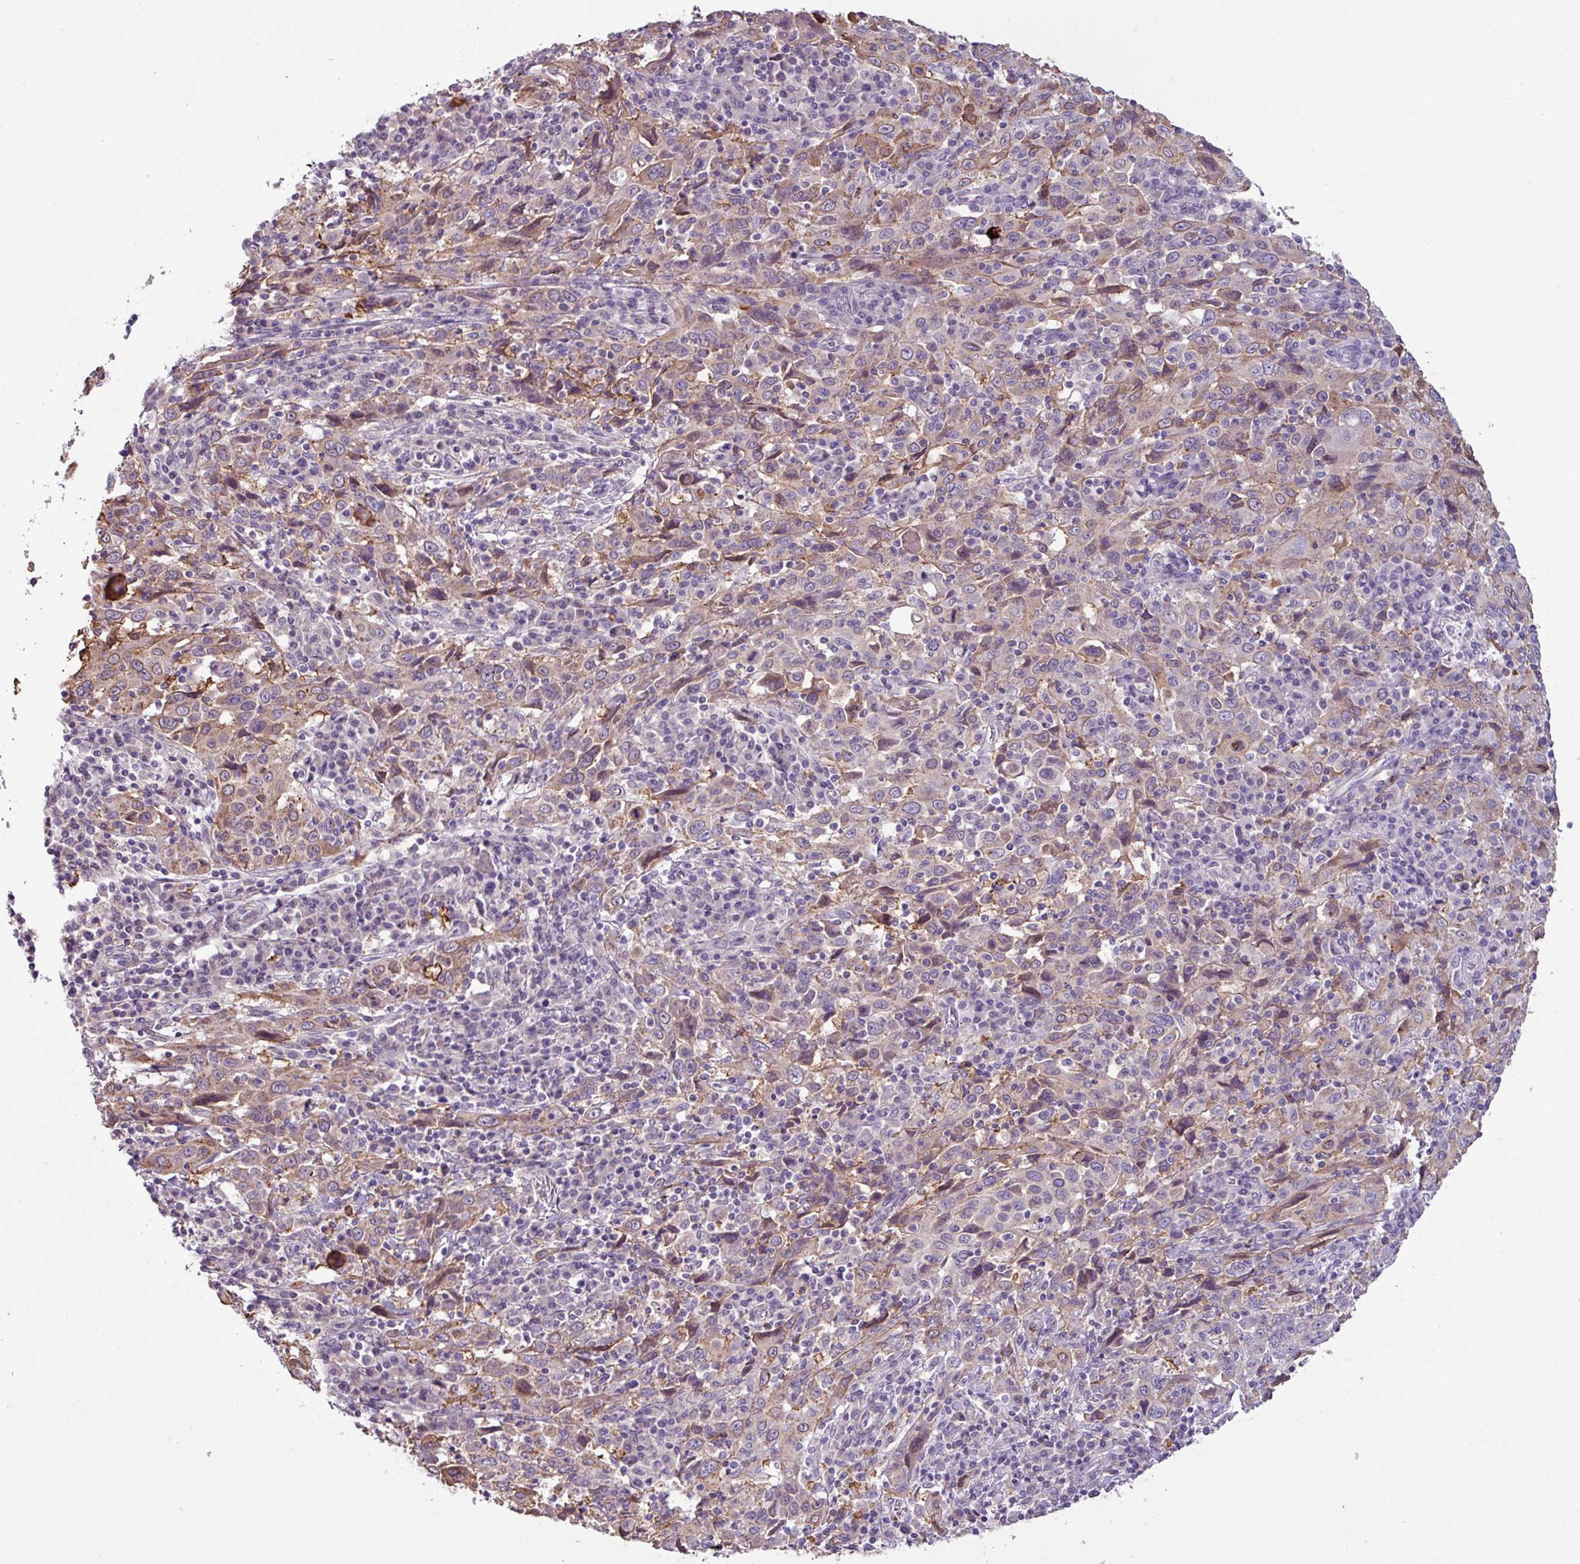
{"staining": {"intensity": "weak", "quantity": "25%-75%", "location": "cytoplasmic/membranous"}, "tissue": "cervical cancer", "cell_type": "Tumor cells", "image_type": "cancer", "snomed": [{"axis": "morphology", "description": "Squamous cell carcinoma, NOS"}, {"axis": "topography", "description": "Cervix"}], "caption": "Immunohistochemical staining of human cervical squamous cell carcinoma shows low levels of weak cytoplasmic/membranous protein staining in approximately 25%-75% of tumor cells. Using DAB (3,3'-diaminobenzidine) (brown) and hematoxylin (blue) stains, captured at high magnification using brightfield microscopy.", "gene": "PNLDC1", "patient": {"sex": "female", "age": 46}}